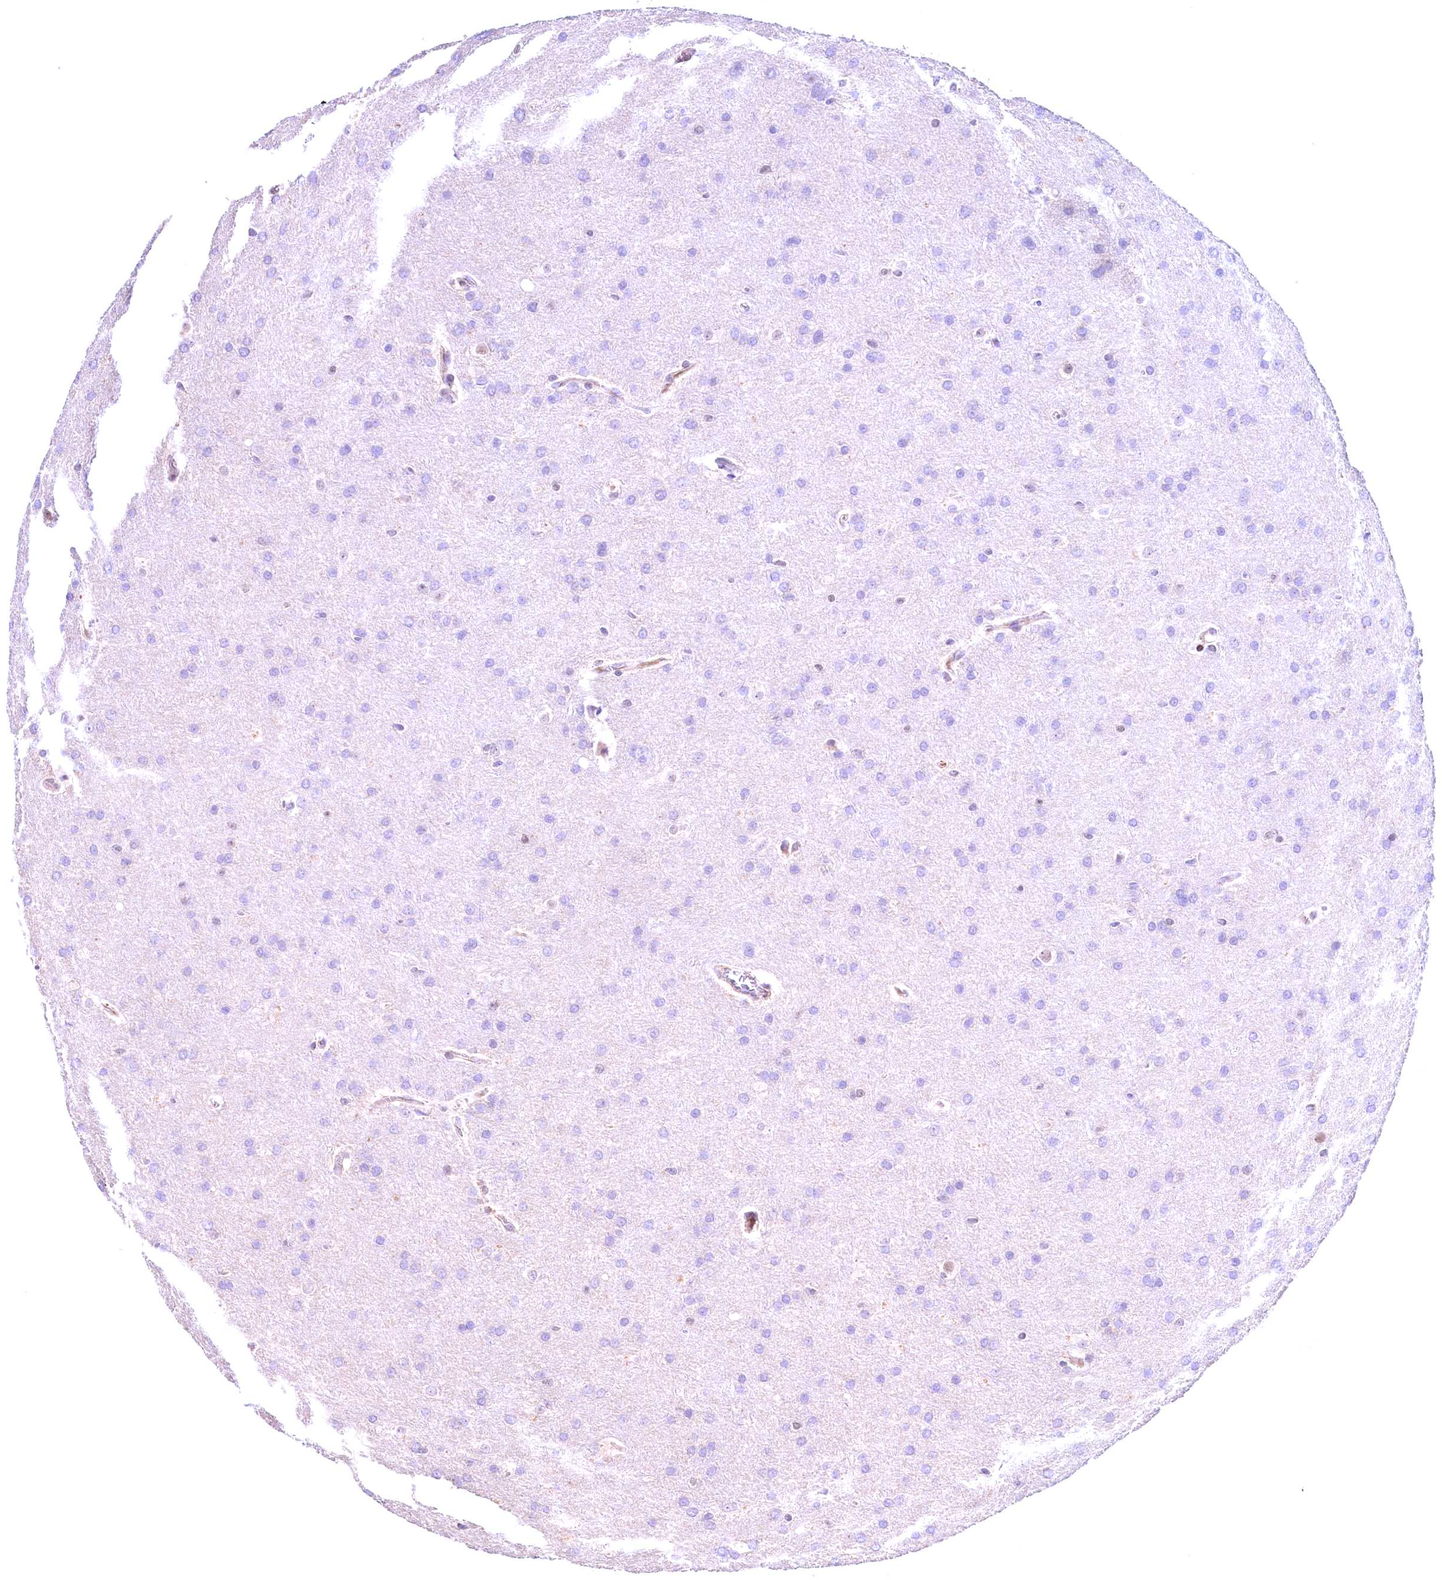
{"staining": {"intensity": "negative", "quantity": "none", "location": "none"}, "tissue": "glioma", "cell_type": "Tumor cells", "image_type": "cancer", "snomed": [{"axis": "morphology", "description": "Glioma, malignant, Low grade"}, {"axis": "topography", "description": "Brain"}], "caption": "DAB (3,3'-diaminobenzidine) immunohistochemical staining of human malignant low-grade glioma demonstrates no significant positivity in tumor cells.", "gene": "FBXO45", "patient": {"sex": "female", "age": 32}}